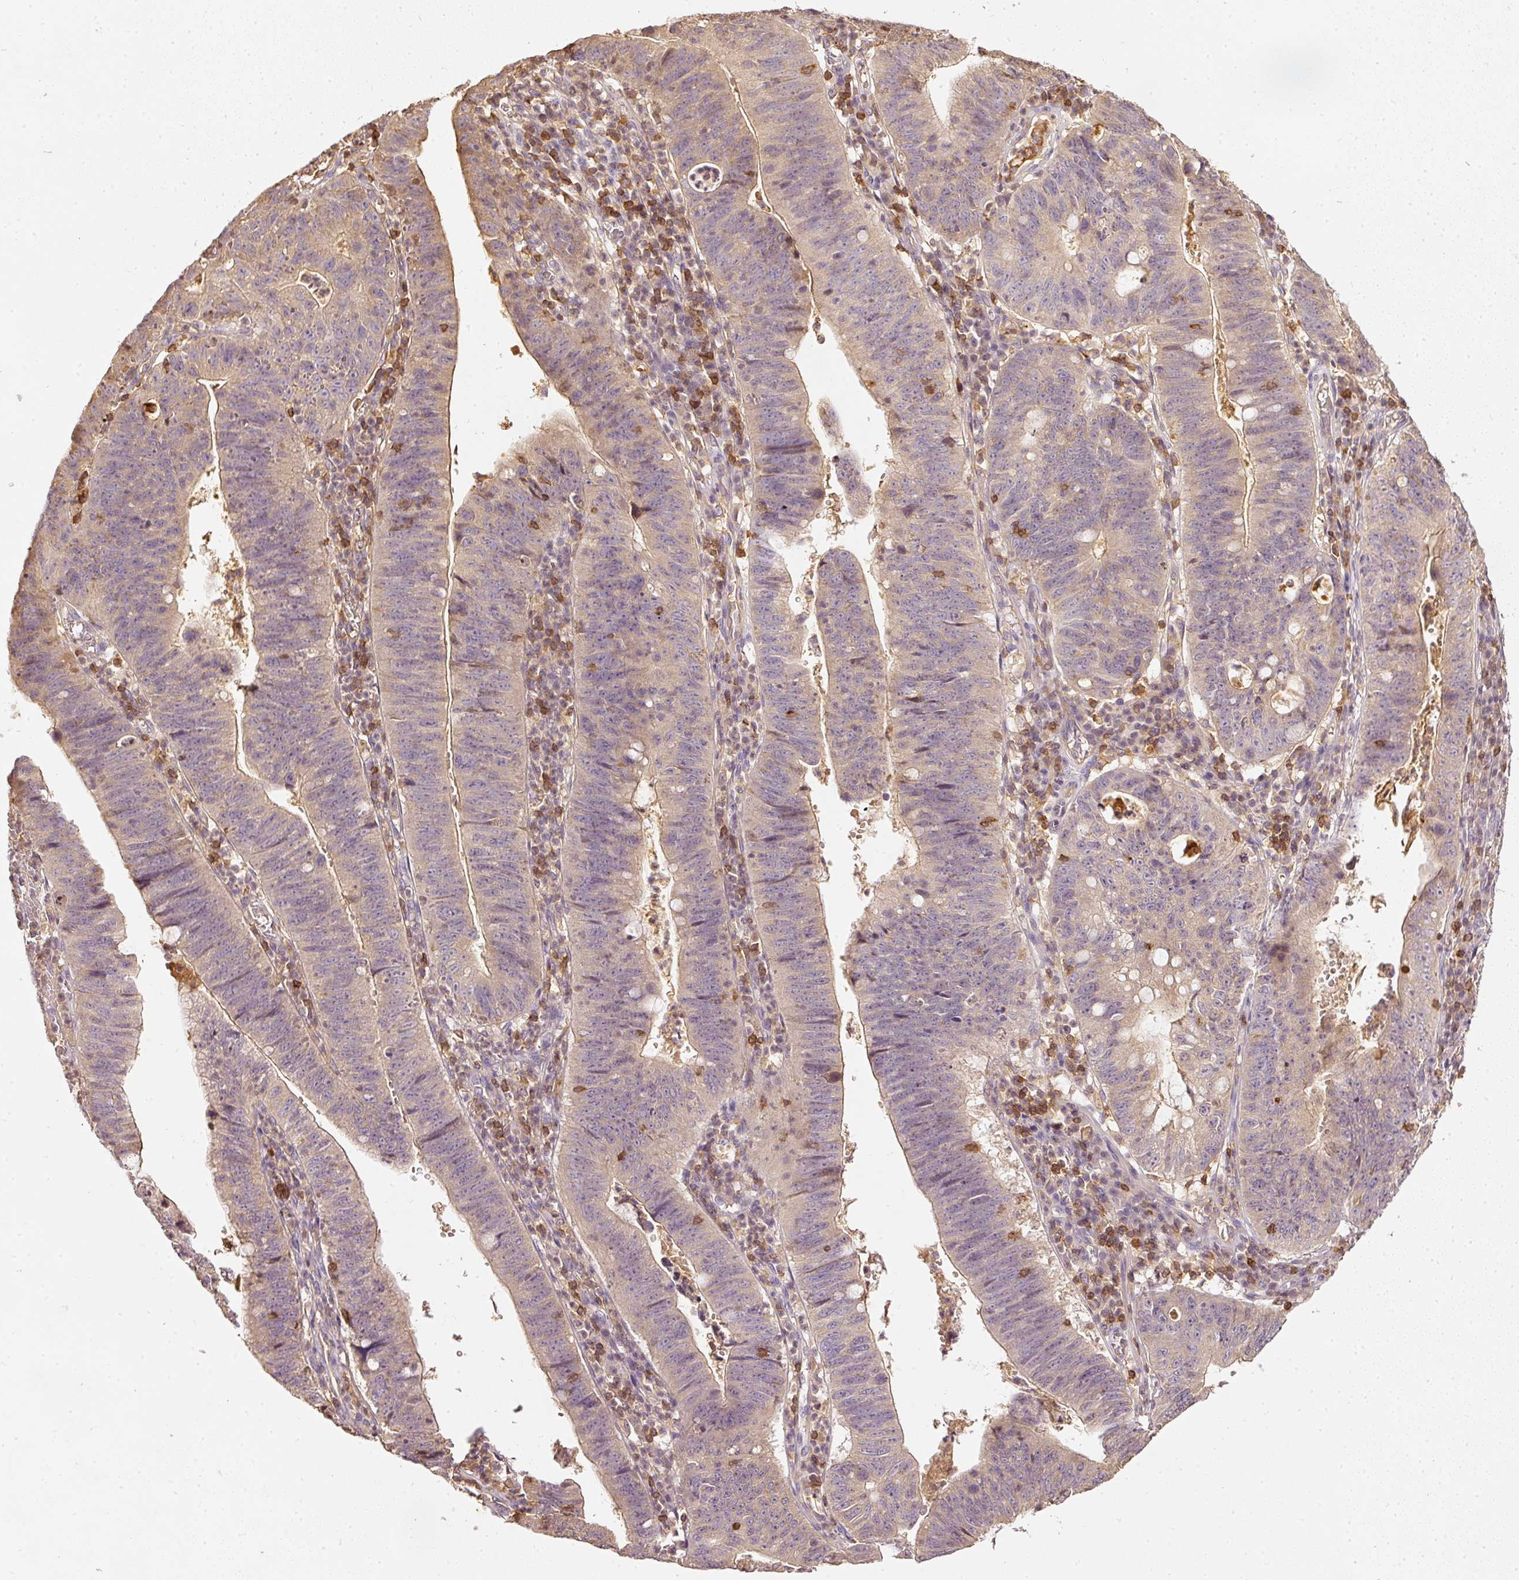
{"staining": {"intensity": "weak", "quantity": "<25%", "location": "cytoplasmic/membranous"}, "tissue": "stomach cancer", "cell_type": "Tumor cells", "image_type": "cancer", "snomed": [{"axis": "morphology", "description": "Adenocarcinoma, NOS"}, {"axis": "topography", "description": "Stomach"}], "caption": "A photomicrograph of stomach cancer (adenocarcinoma) stained for a protein exhibits no brown staining in tumor cells. The staining is performed using DAB (3,3'-diaminobenzidine) brown chromogen with nuclei counter-stained in using hematoxylin.", "gene": "EVL", "patient": {"sex": "male", "age": 59}}